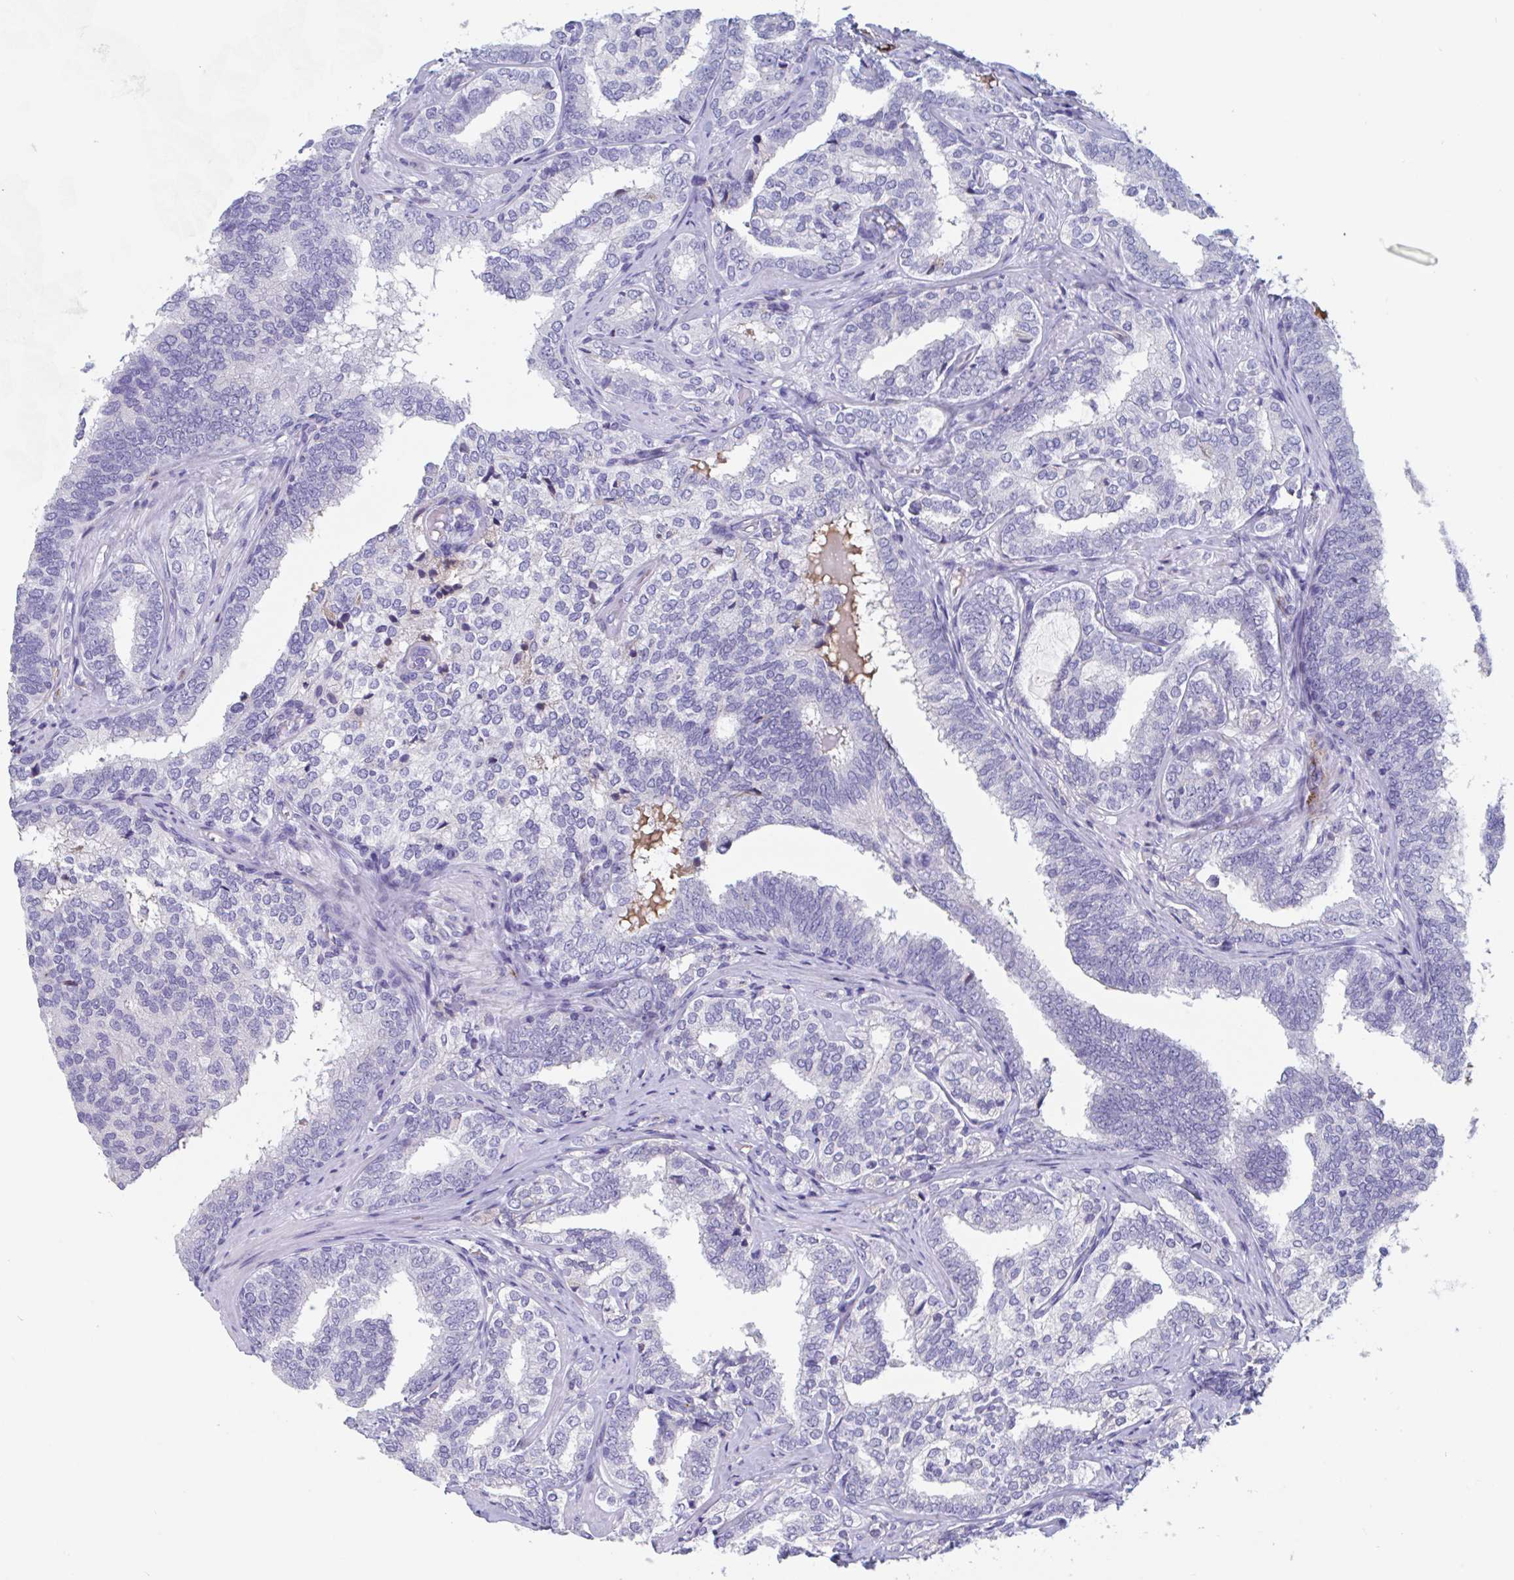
{"staining": {"intensity": "negative", "quantity": "none", "location": "none"}, "tissue": "prostate cancer", "cell_type": "Tumor cells", "image_type": "cancer", "snomed": [{"axis": "morphology", "description": "Adenocarcinoma, High grade"}, {"axis": "topography", "description": "Prostate"}], "caption": "Tumor cells are negative for brown protein staining in adenocarcinoma (high-grade) (prostate).", "gene": "ZNHIT2", "patient": {"sex": "male", "age": 72}}